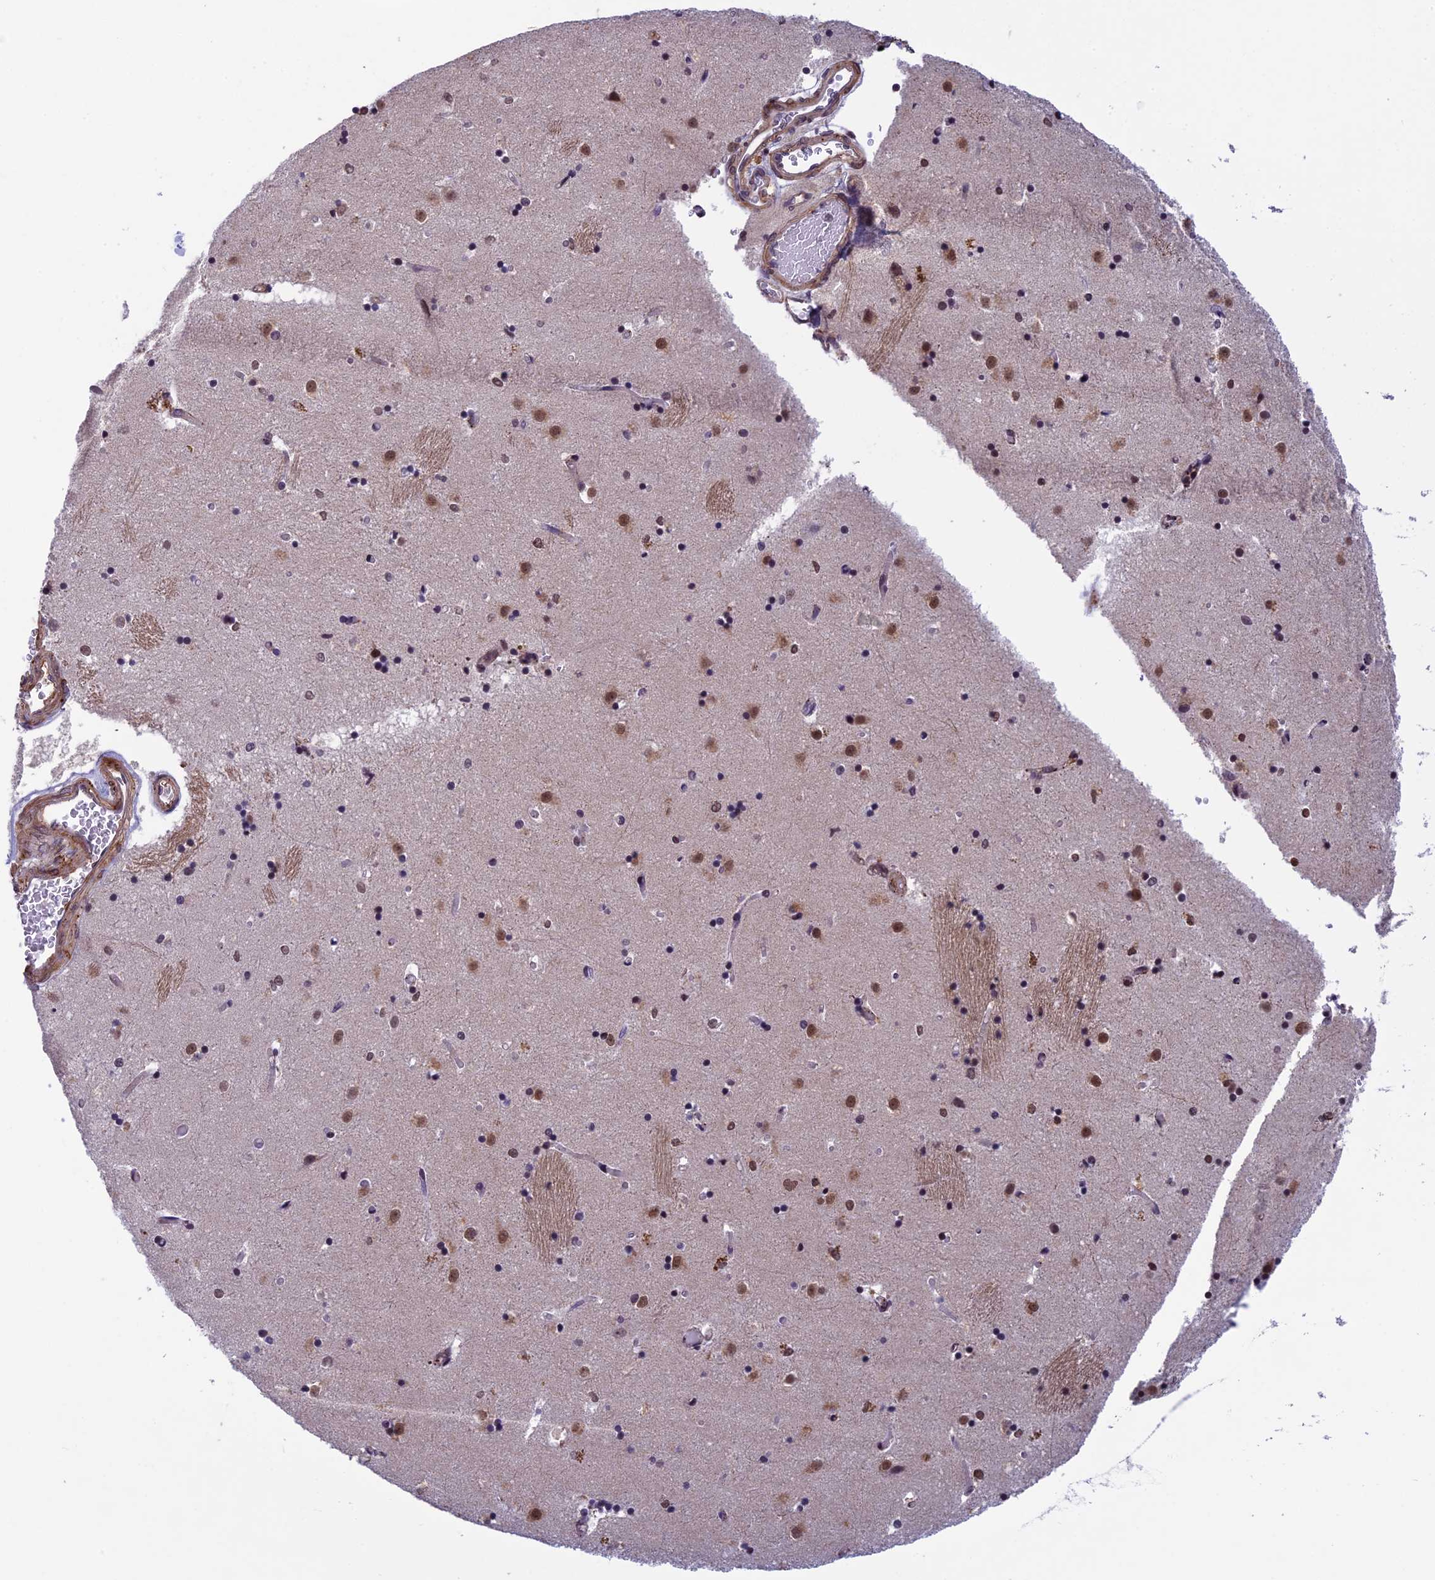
{"staining": {"intensity": "moderate", "quantity": "<25%", "location": "nuclear"}, "tissue": "caudate", "cell_type": "Glial cells", "image_type": "normal", "snomed": [{"axis": "morphology", "description": "Normal tissue, NOS"}, {"axis": "topography", "description": "Lateral ventricle wall"}], "caption": "This is a photomicrograph of IHC staining of normal caudate, which shows moderate expression in the nuclear of glial cells.", "gene": "NIPBL", "patient": {"sex": "female", "age": 52}}